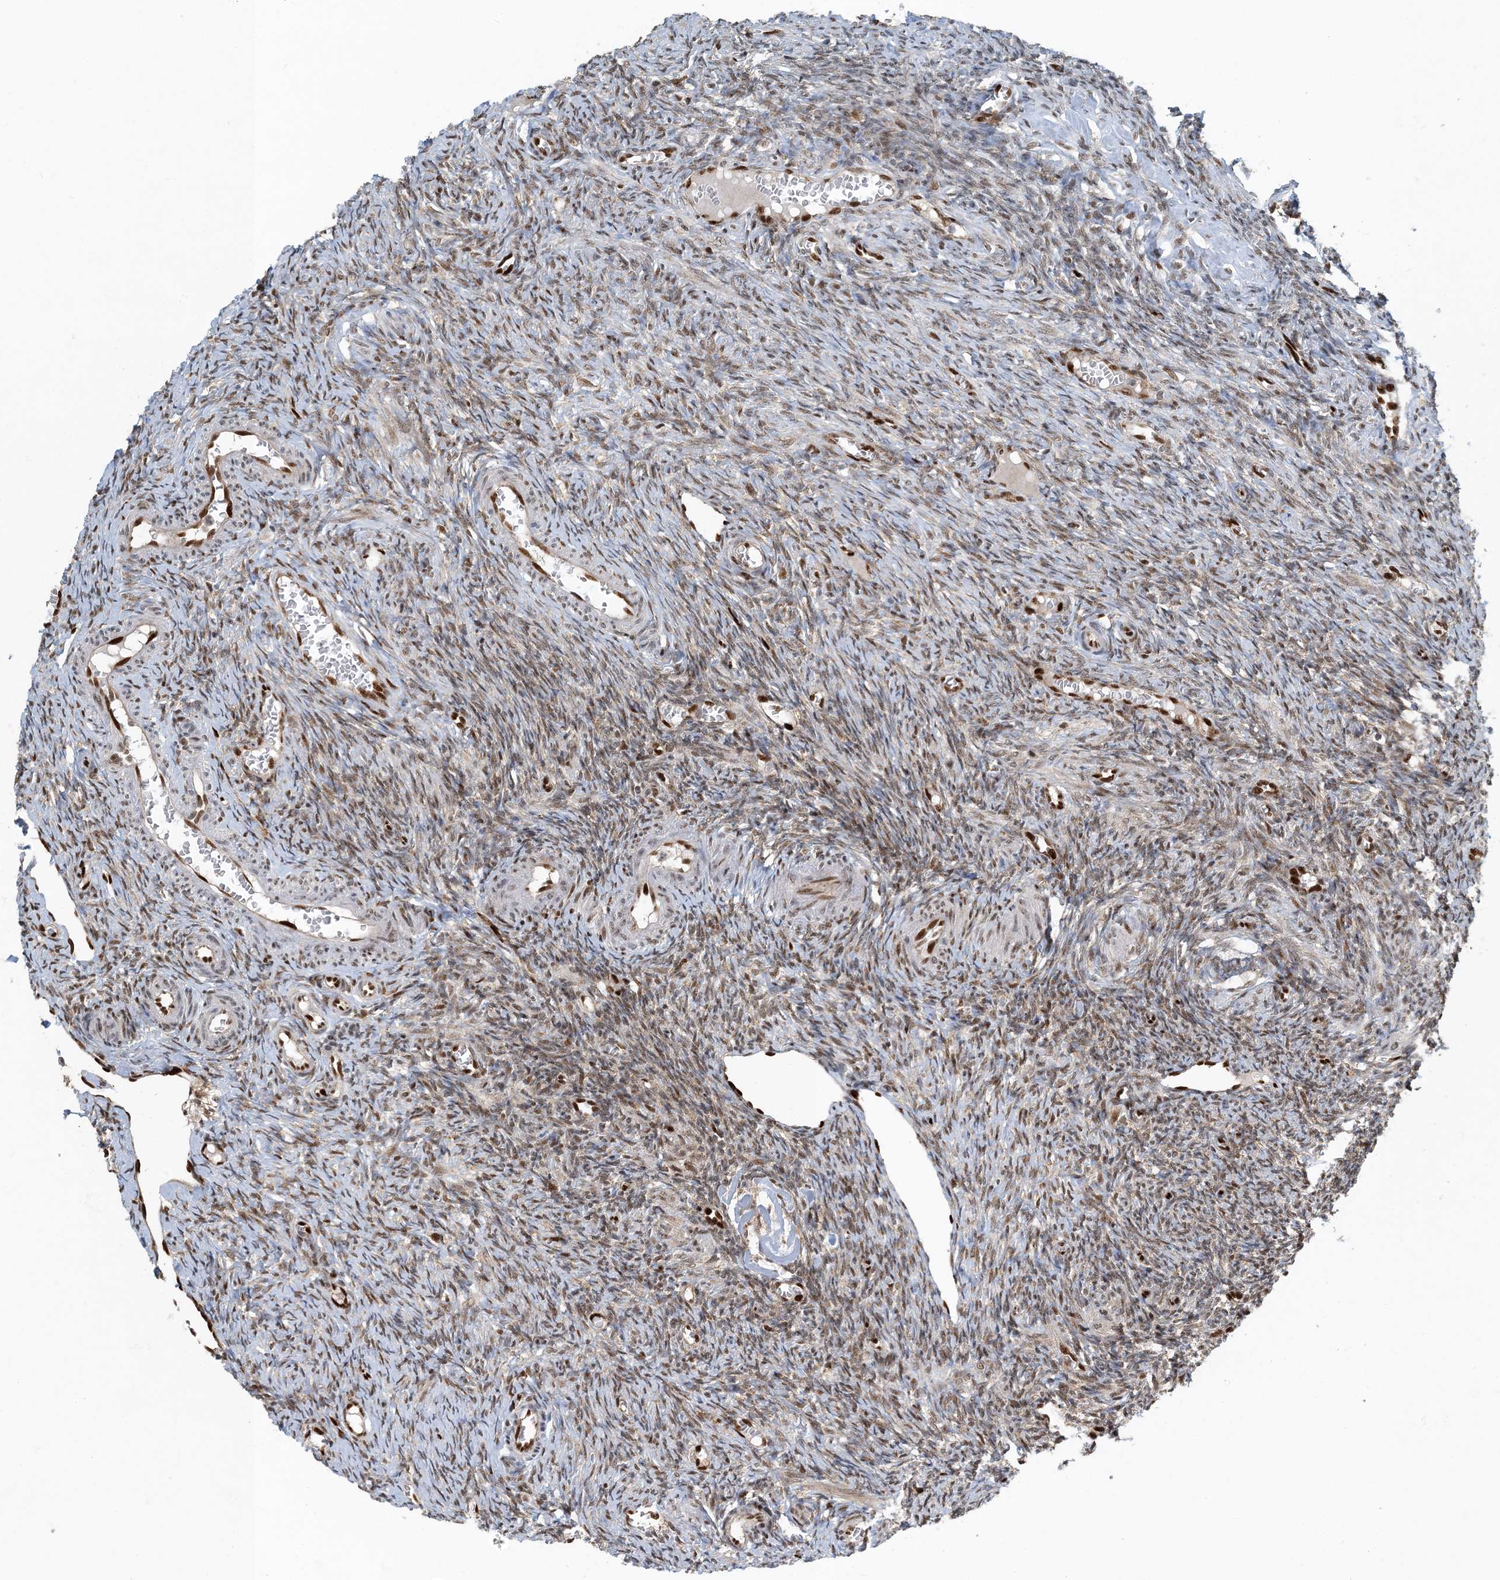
{"staining": {"intensity": "moderate", "quantity": ">75%", "location": "nuclear"}, "tissue": "ovary", "cell_type": "Follicle cells", "image_type": "normal", "snomed": [{"axis": "morphology", "description": "Normal tissue, NOS"}, {"axis": "topography", "description": "Ovary"}], "caption": "Immunohistochemical staining of unremarkable human ovary exhibits >75% levels of moderate nuclear protein positivity in approximately >75% of follicle cells. The protein is shown in brown color, while the nuclei are stained blue.", "gene": "MBD1", "patient": {"sex": "female", "age": 27}}